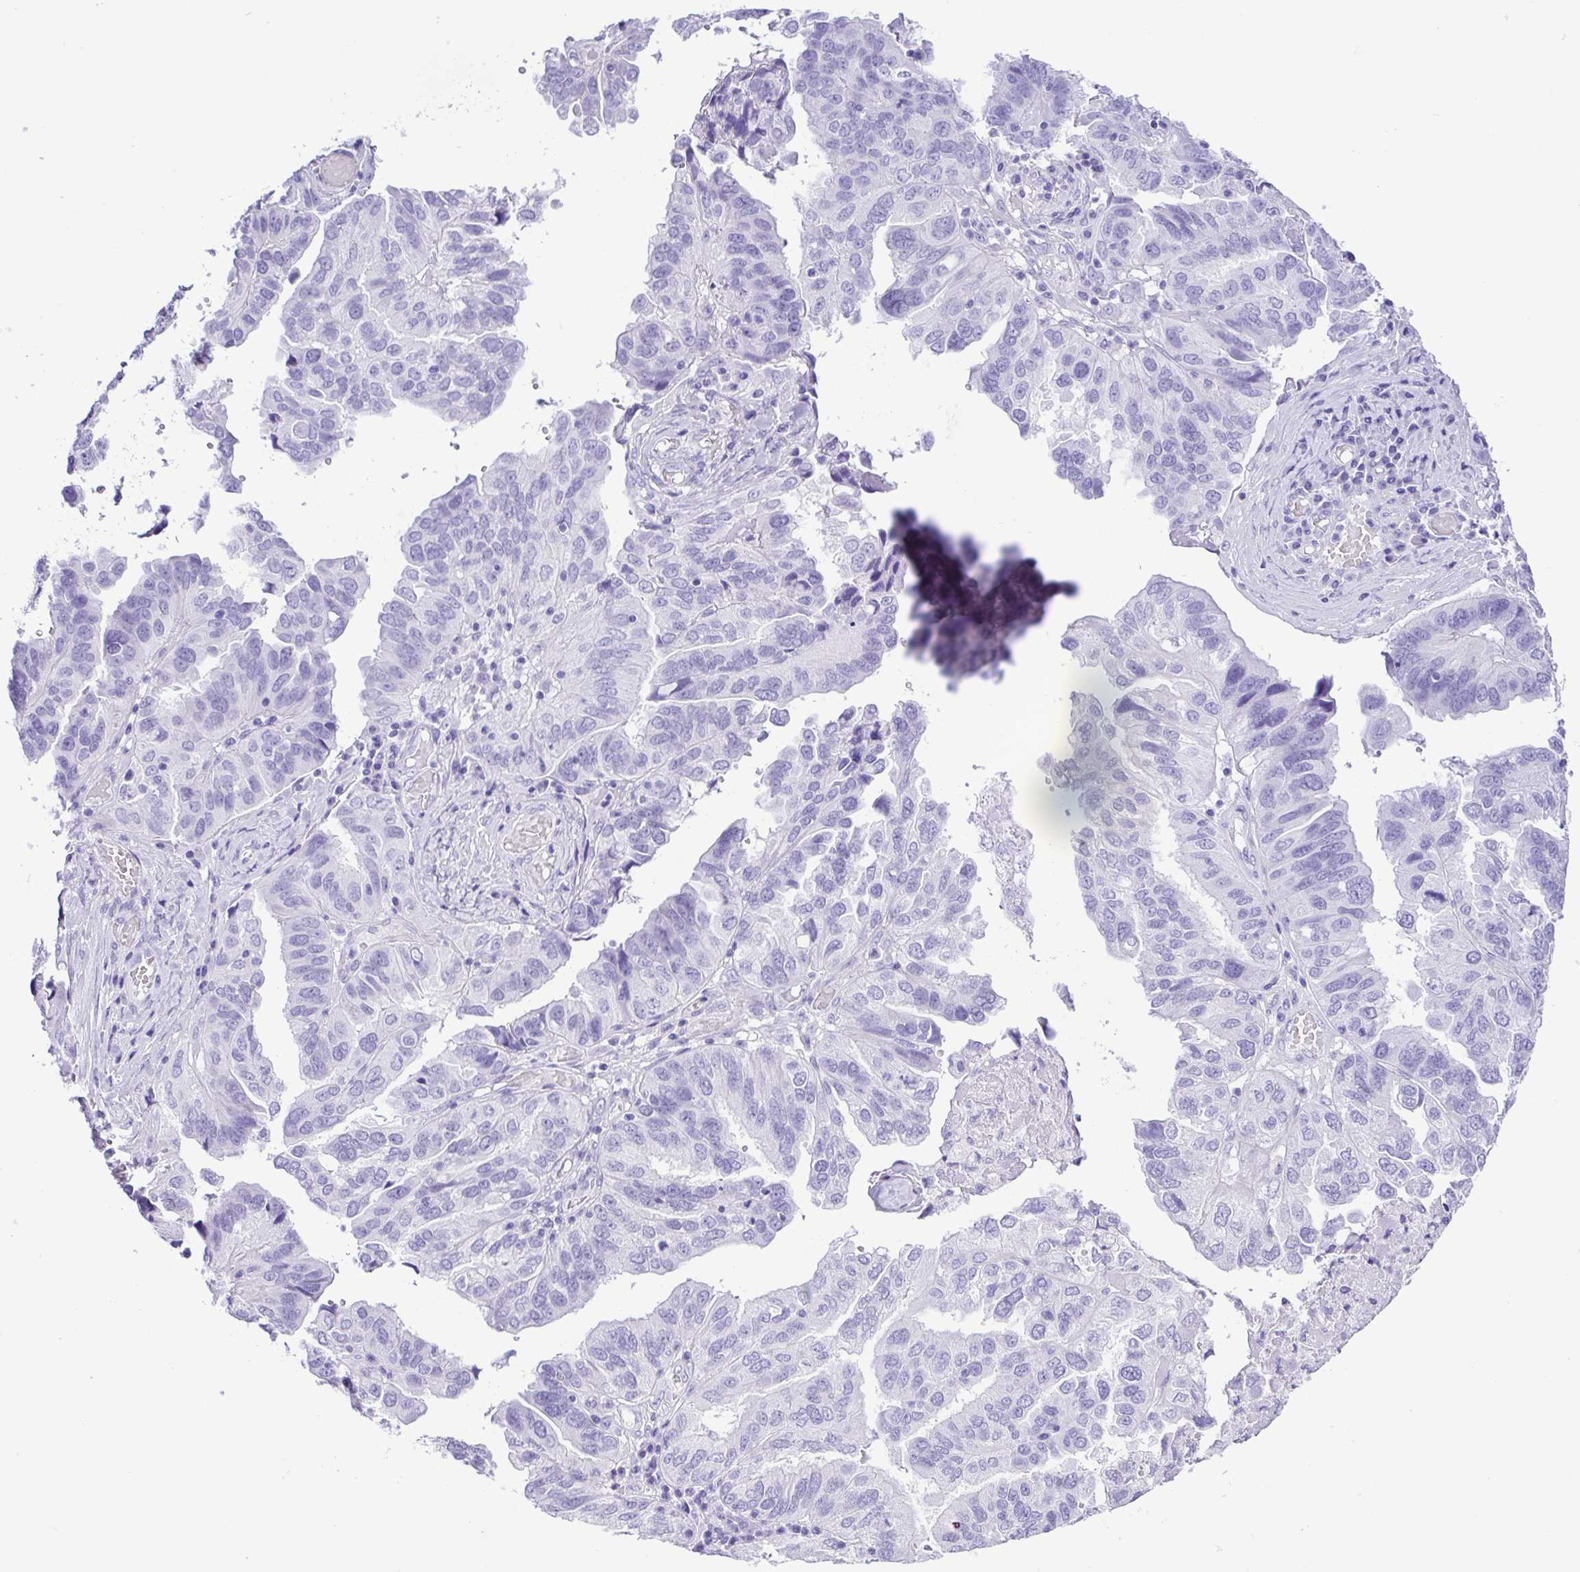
{"staining": {"intensity": "negative", "quantity": "none", "location": "none"}, "tissue": "ovarian cancer", "cell_type": "Tumor cells", "image_type": "cancer", "snomed": [{"axis": "morphology", "description": "Cystadenocarcinoma, serous, NOS"}, {"axis": "topography", "description": "Ovary"}], "caption": "DAB immunohistochemical staining of human serous cystadenocarcinoma (ovarian) shows no significant expression in tumor cells.", "gene": "CASP14", "patient": {"sex": "female", "age": 79}}